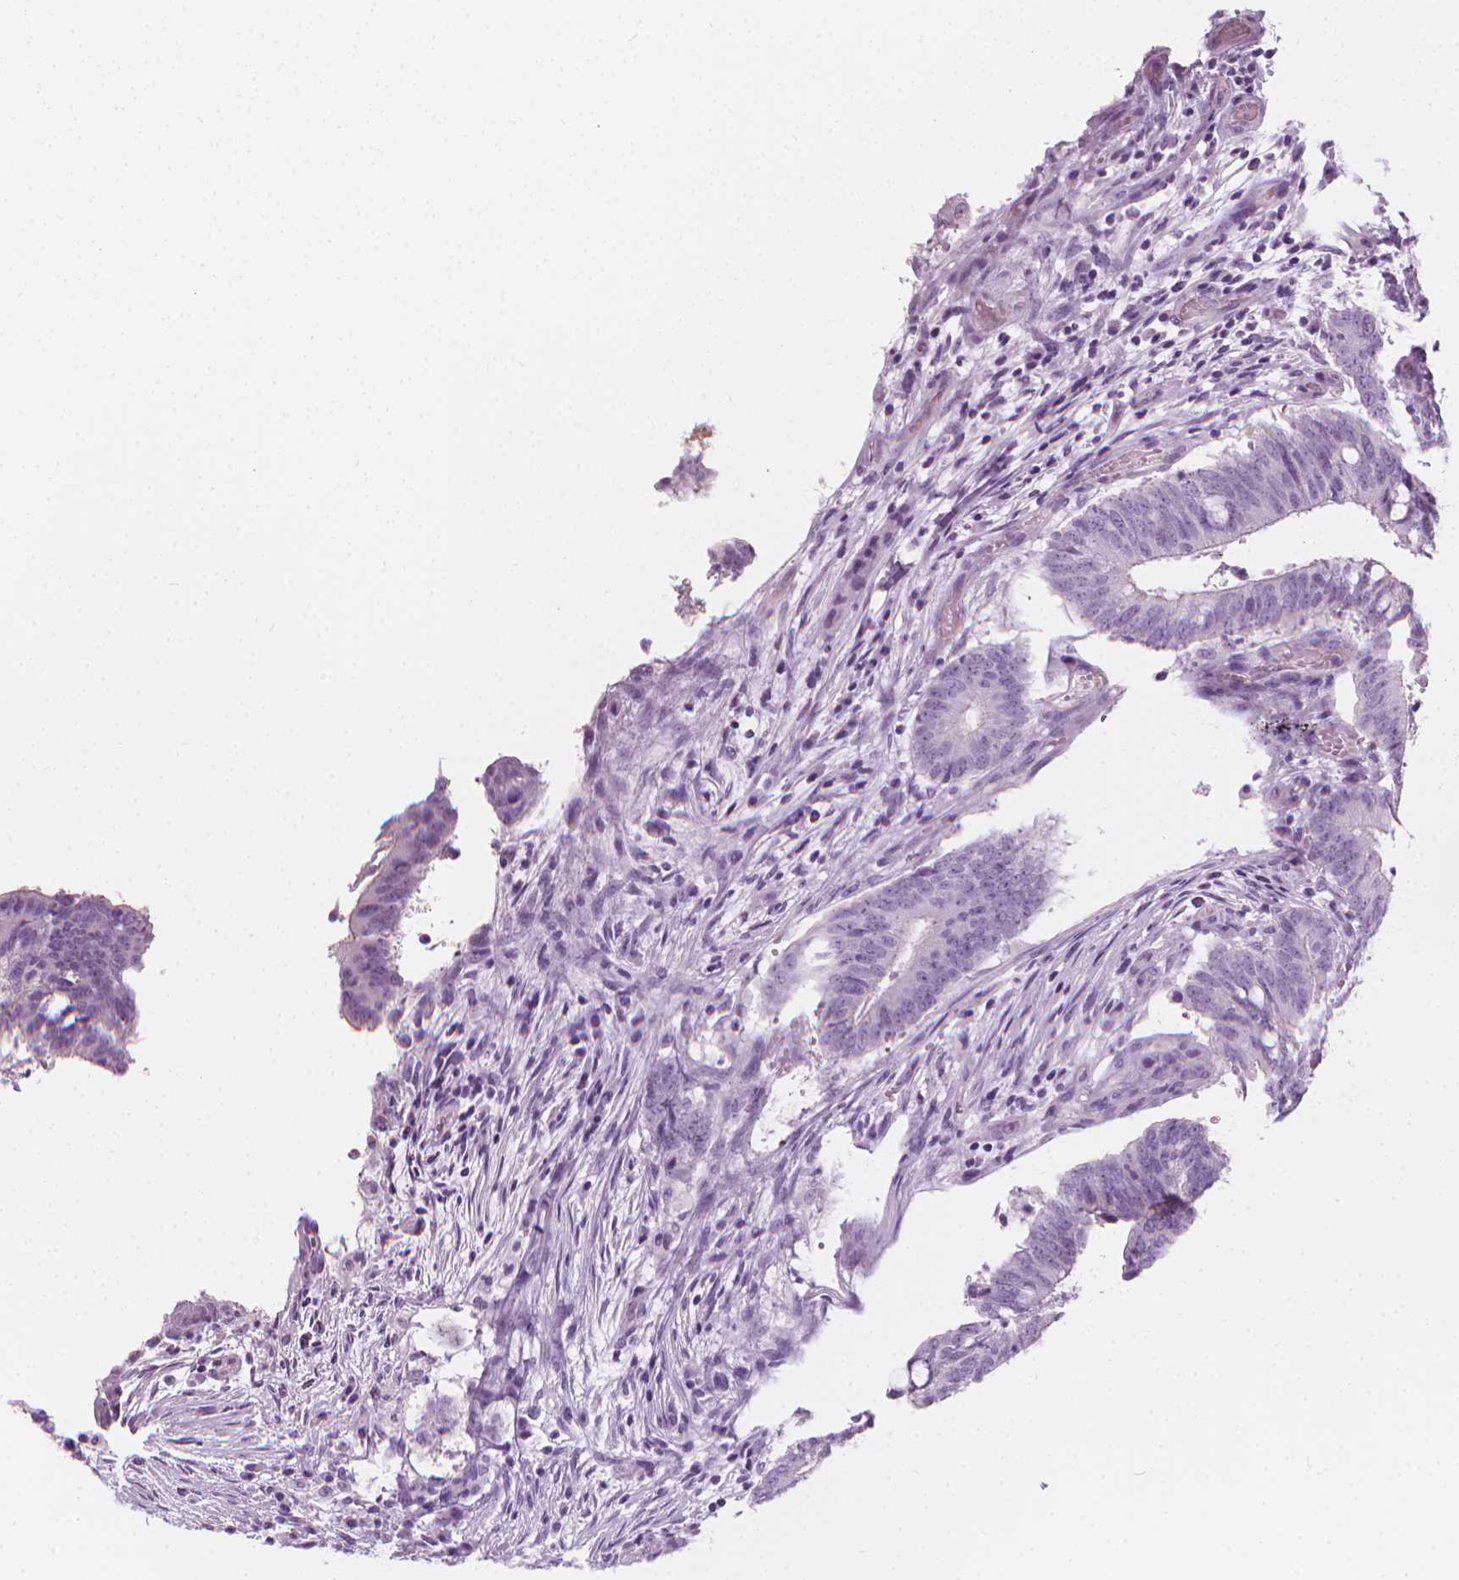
{"staining": {"intensity": "negative", "quantity": "none", "location": "none"}, "tissue": "colorectal cancer", "cell_type": "Tumor cells", "image_type": "cancer", "snomed": [{"axis": "morphology", "description": "Adenocarcinoma, NOS"}, {"axis": "topography", "description": "Colon"}], "caption": "DAB immunohistochemical staining of human colorectal cancer (adenocarcinoma) displays no significant staining in tumor cells.", "gene": "SCG3", "patient": {"sex": "female", "age": 43}}